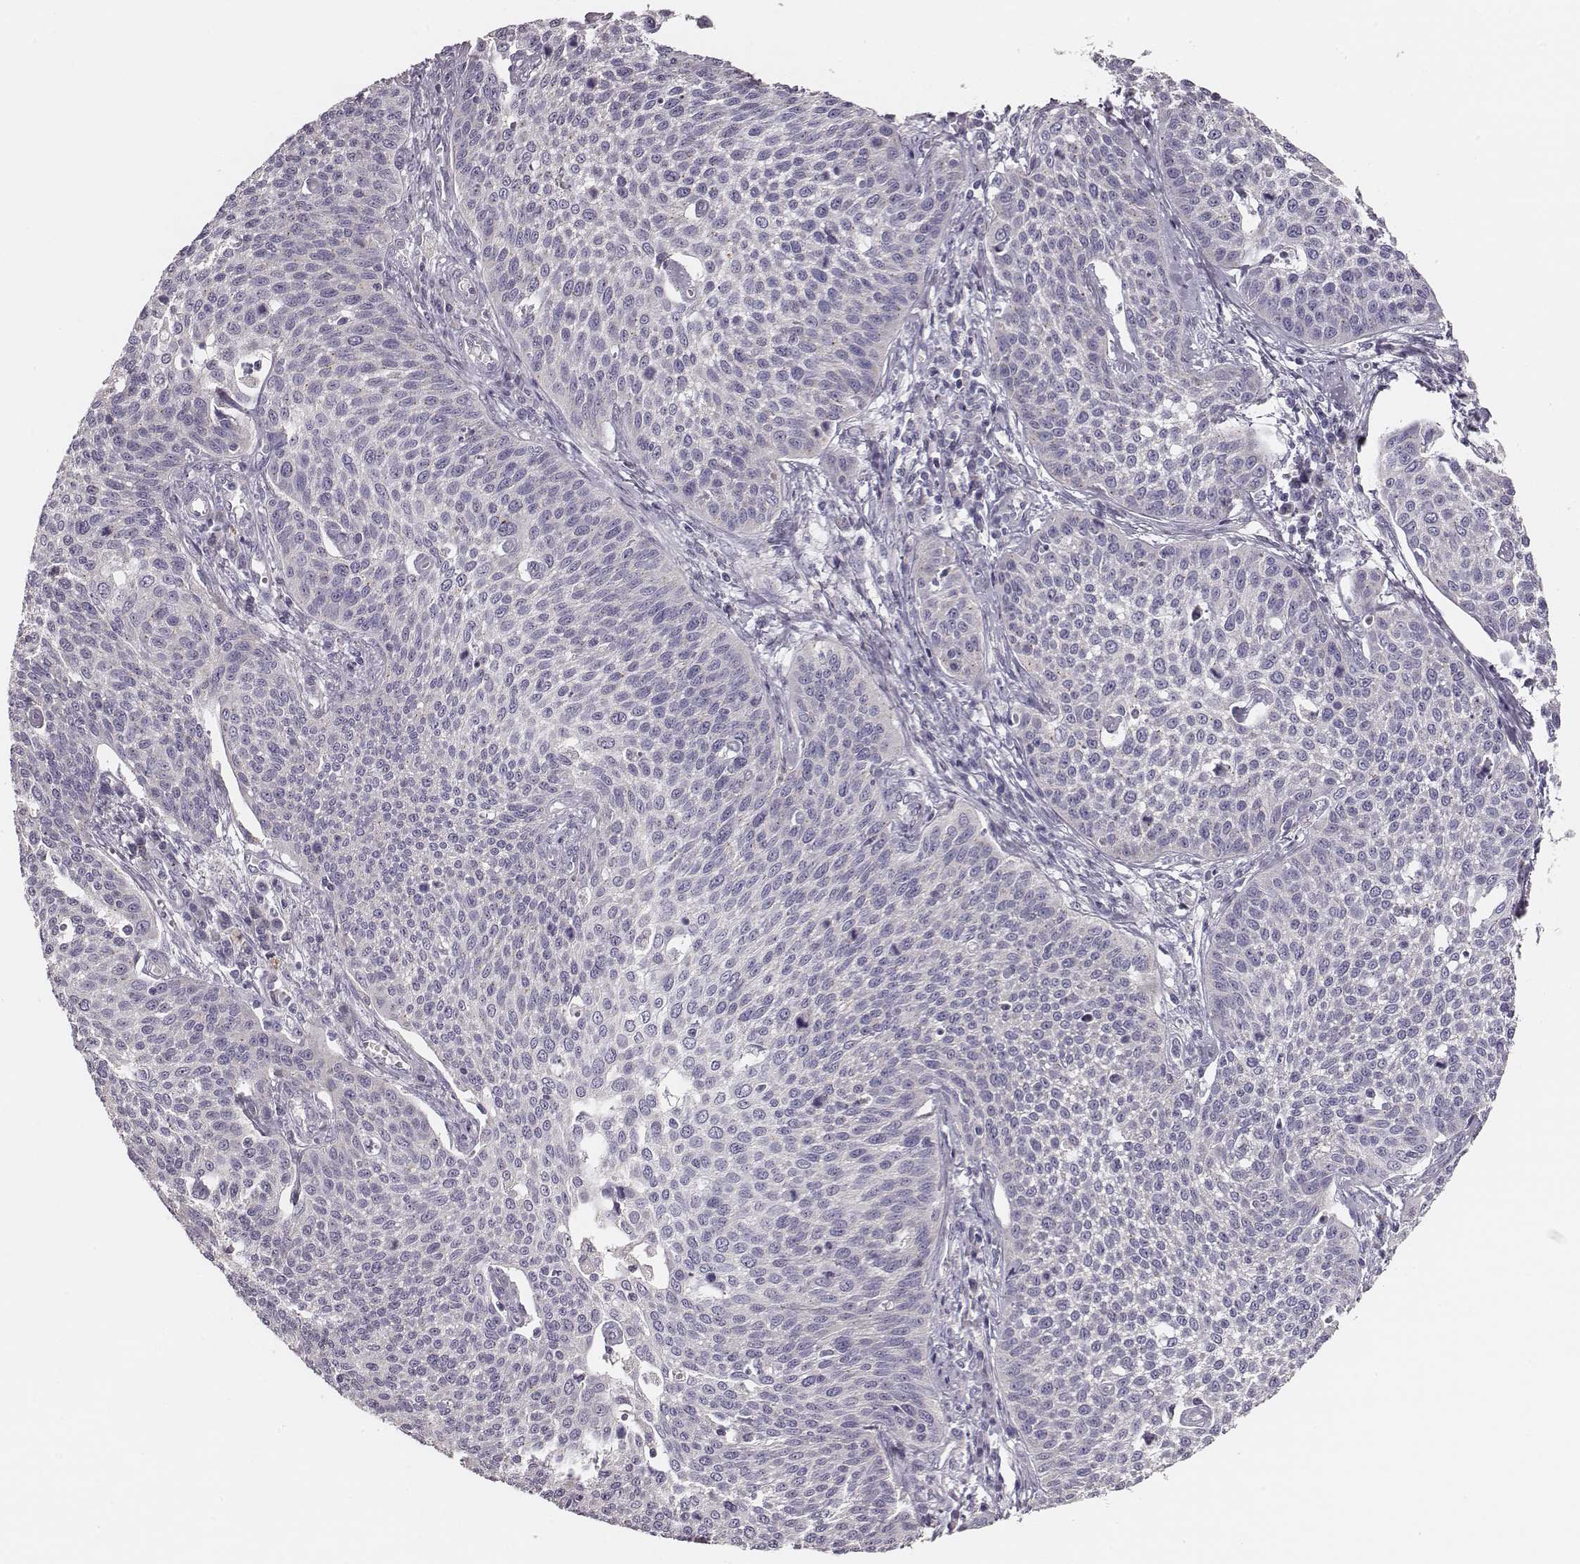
{"staining": {"intensity": "negative", "quantity": "none", "location": "none"}, "tissue": "cervical cancer", "cell_type": "Tumor cells", "image_type": "cancer", "snomed": [{"axis": "morphology", "description": "Squamous cell carcinoma, NOS"}, {"axis": "topography", "description": "Cervix"}], "caption": "High magnification brightfield microscopy of cervical squamous cell carcinoma stained with DAB (brown) and counterstained with hematoxylin (blue): tumor cells show no significant staining.", "gene": "UBL4B", "patient": {"sex": "female", "age": 34}}